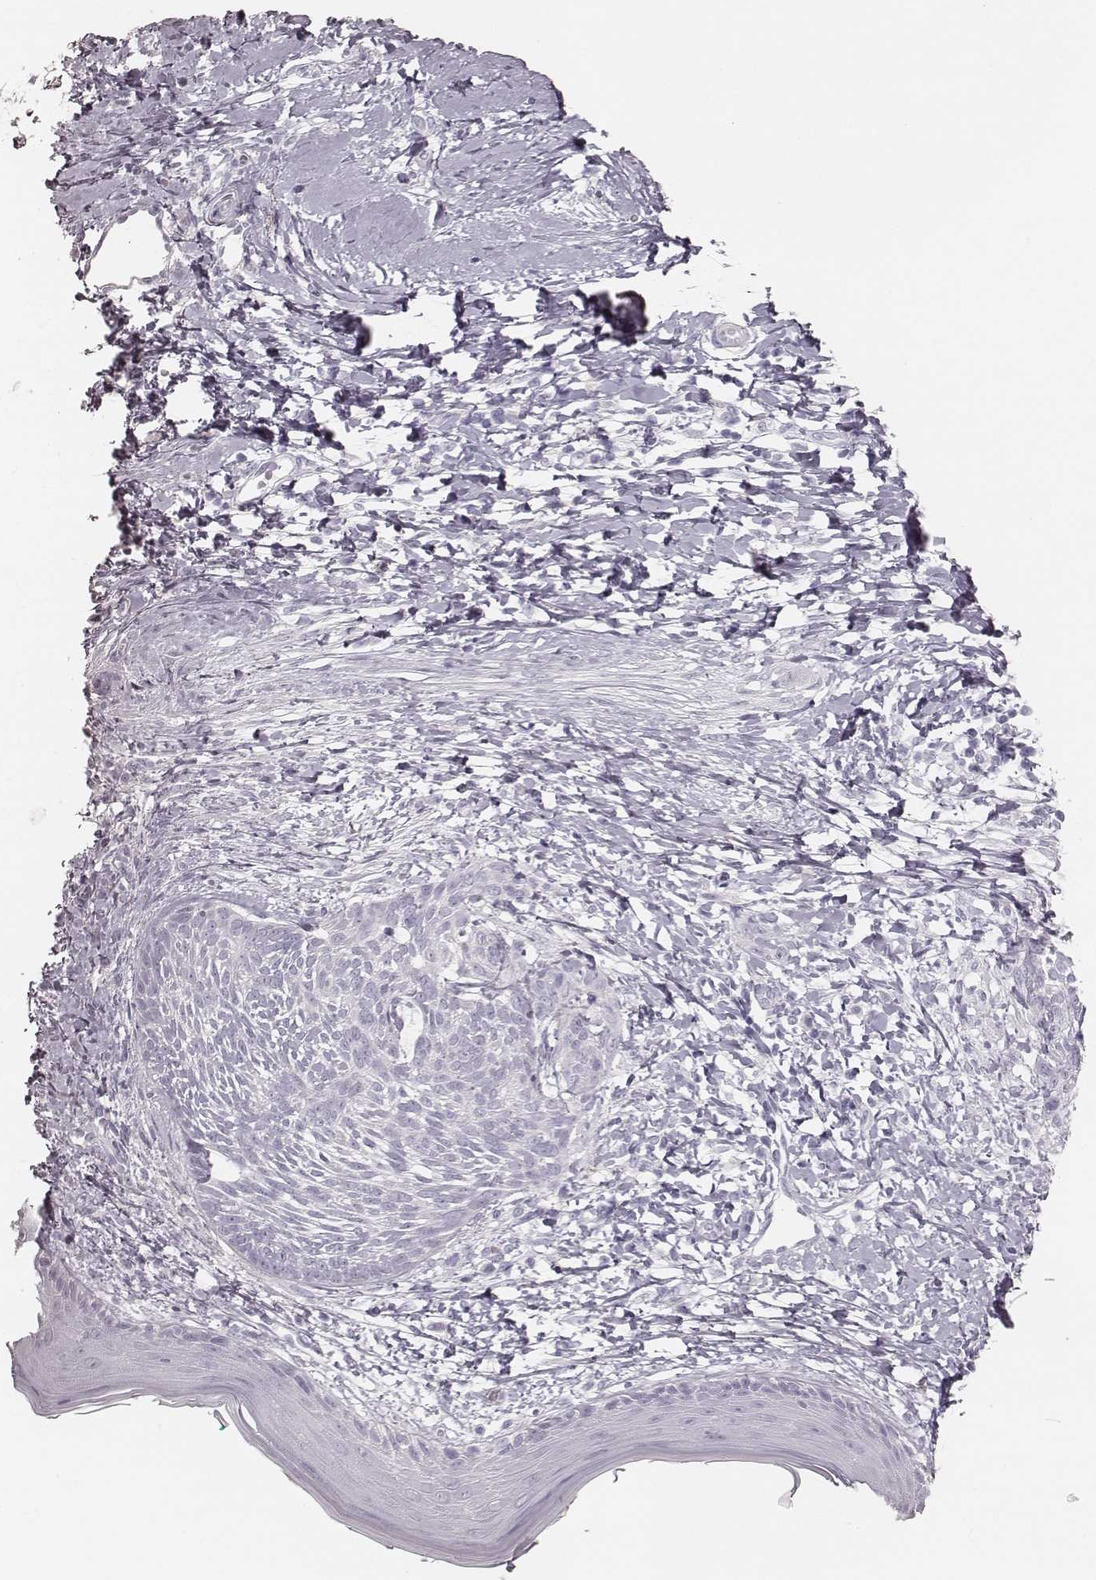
{"staining": {"intensity": "negative", "quantity": "none", "location": "none"}, "tissue": "skin cancer", "cell_type": "Tumor cells", "image_type": "cancer", "snomed": [{"axis": "morphology", "description": "Normal tissue, NOS"}, {"axis": "morphology", "description": "Basal cell carcinoma"}, {"axis": "topography", "description": "Skin"}], "caption": "A high-resolution histopathology image shows immunohistochemistry (IHC) staining of basal cell carcinoma (skin), which reveals no significant staining in tumor cells. The staining was performed using DAB to visualize the protein expression in brown, while the nuclei were stained in blue with hematoxylin (Magnification: 20x).", "gene": "KRT82", "patient": {"sex": "male", "age": 84}}